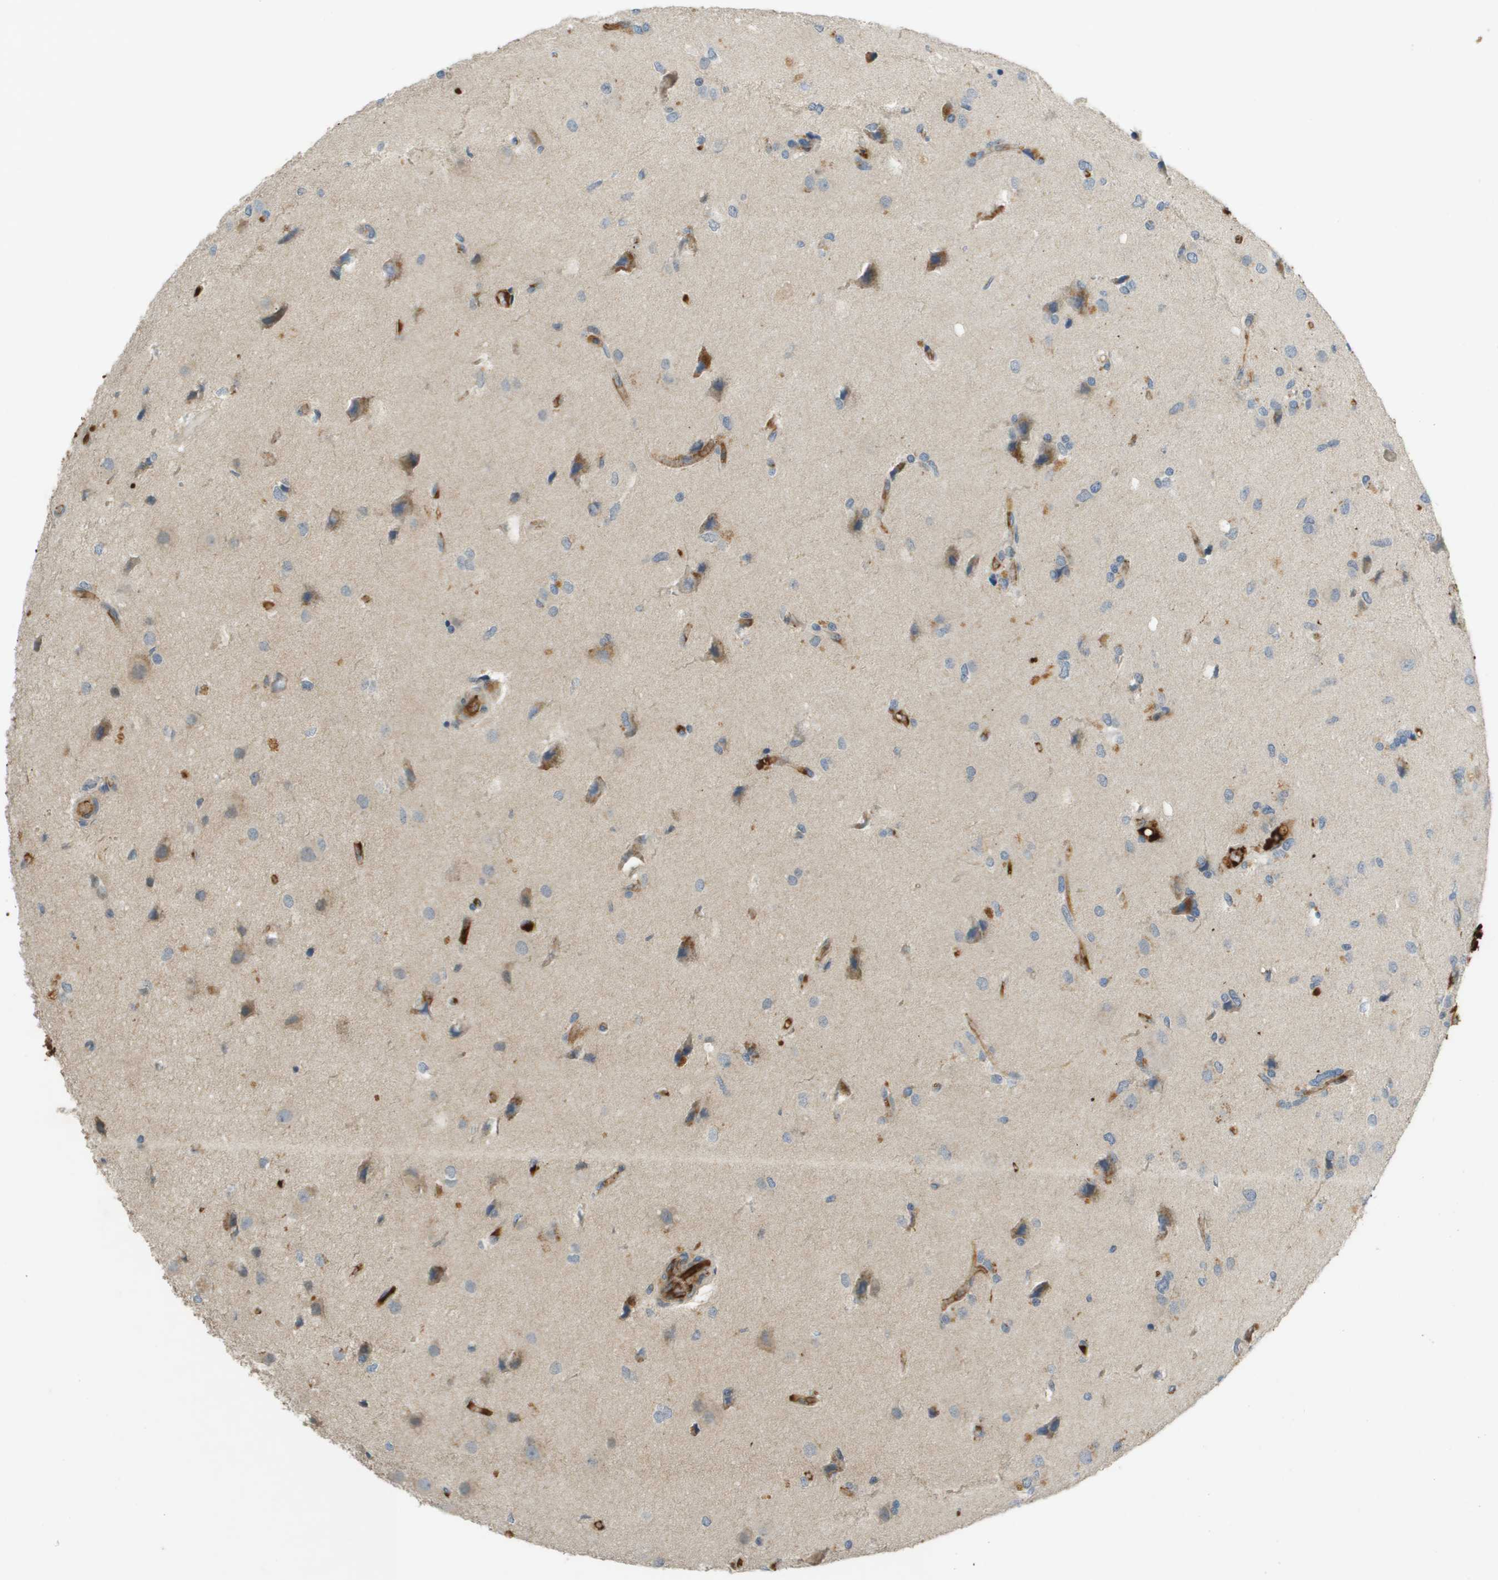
{"staining": {"intensity": "weak", "quantity": "<25%", "location": "cytoplasmic/membranous"}, "tissue": "glioma", "cell_type": "Tumor cells", "image_type": "cancer", "snomed": [{"axis": "morphology", "description": "Glioma, malignant, High grade"}, {"axis": "topography", "description": "Brain"}], "caption": "A photomicrograph of glioma stained for a protein demonstrates no brown staining in tumor cells.", "gene": "VTN", "patient": {"sex": "female", "age": 59}}